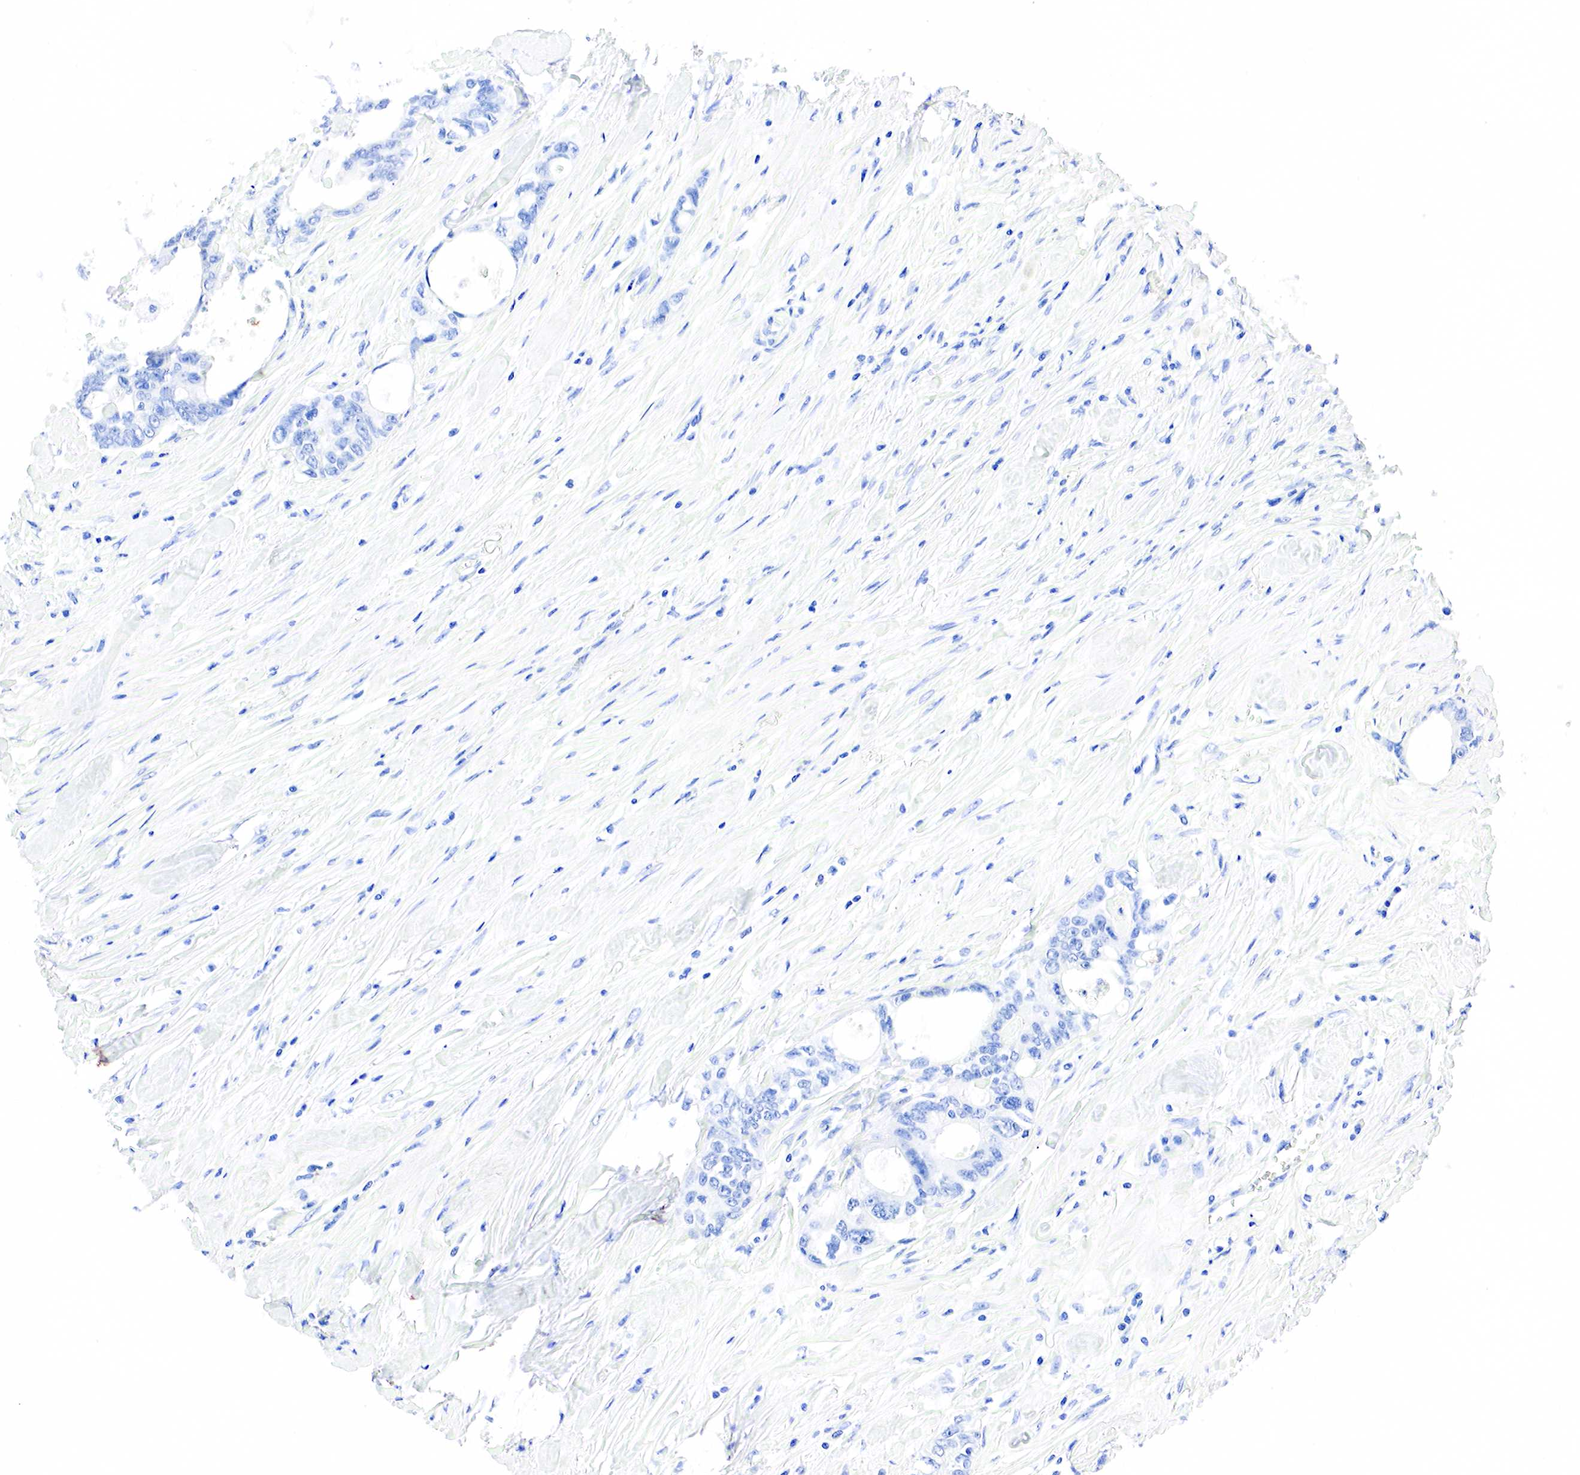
{"staining": {"intensity": "negative", "quantity": "none", "location": "none"}, "tissue": "colorectal cancer", "cell_type": "Tumor cells", "image_type": "cancer", "snomed": [{"axis": "morphology", "description": "Adenocarcinoma, NOS"}, {"axis": "topography", "description": "Rectum"}], "caption": "A photomicrograph of human adenocarcinoma (colorectal) is negative for staining in tumor cells.", "gene": "PTH", "patient": {"sex": "female", "age": 57}}